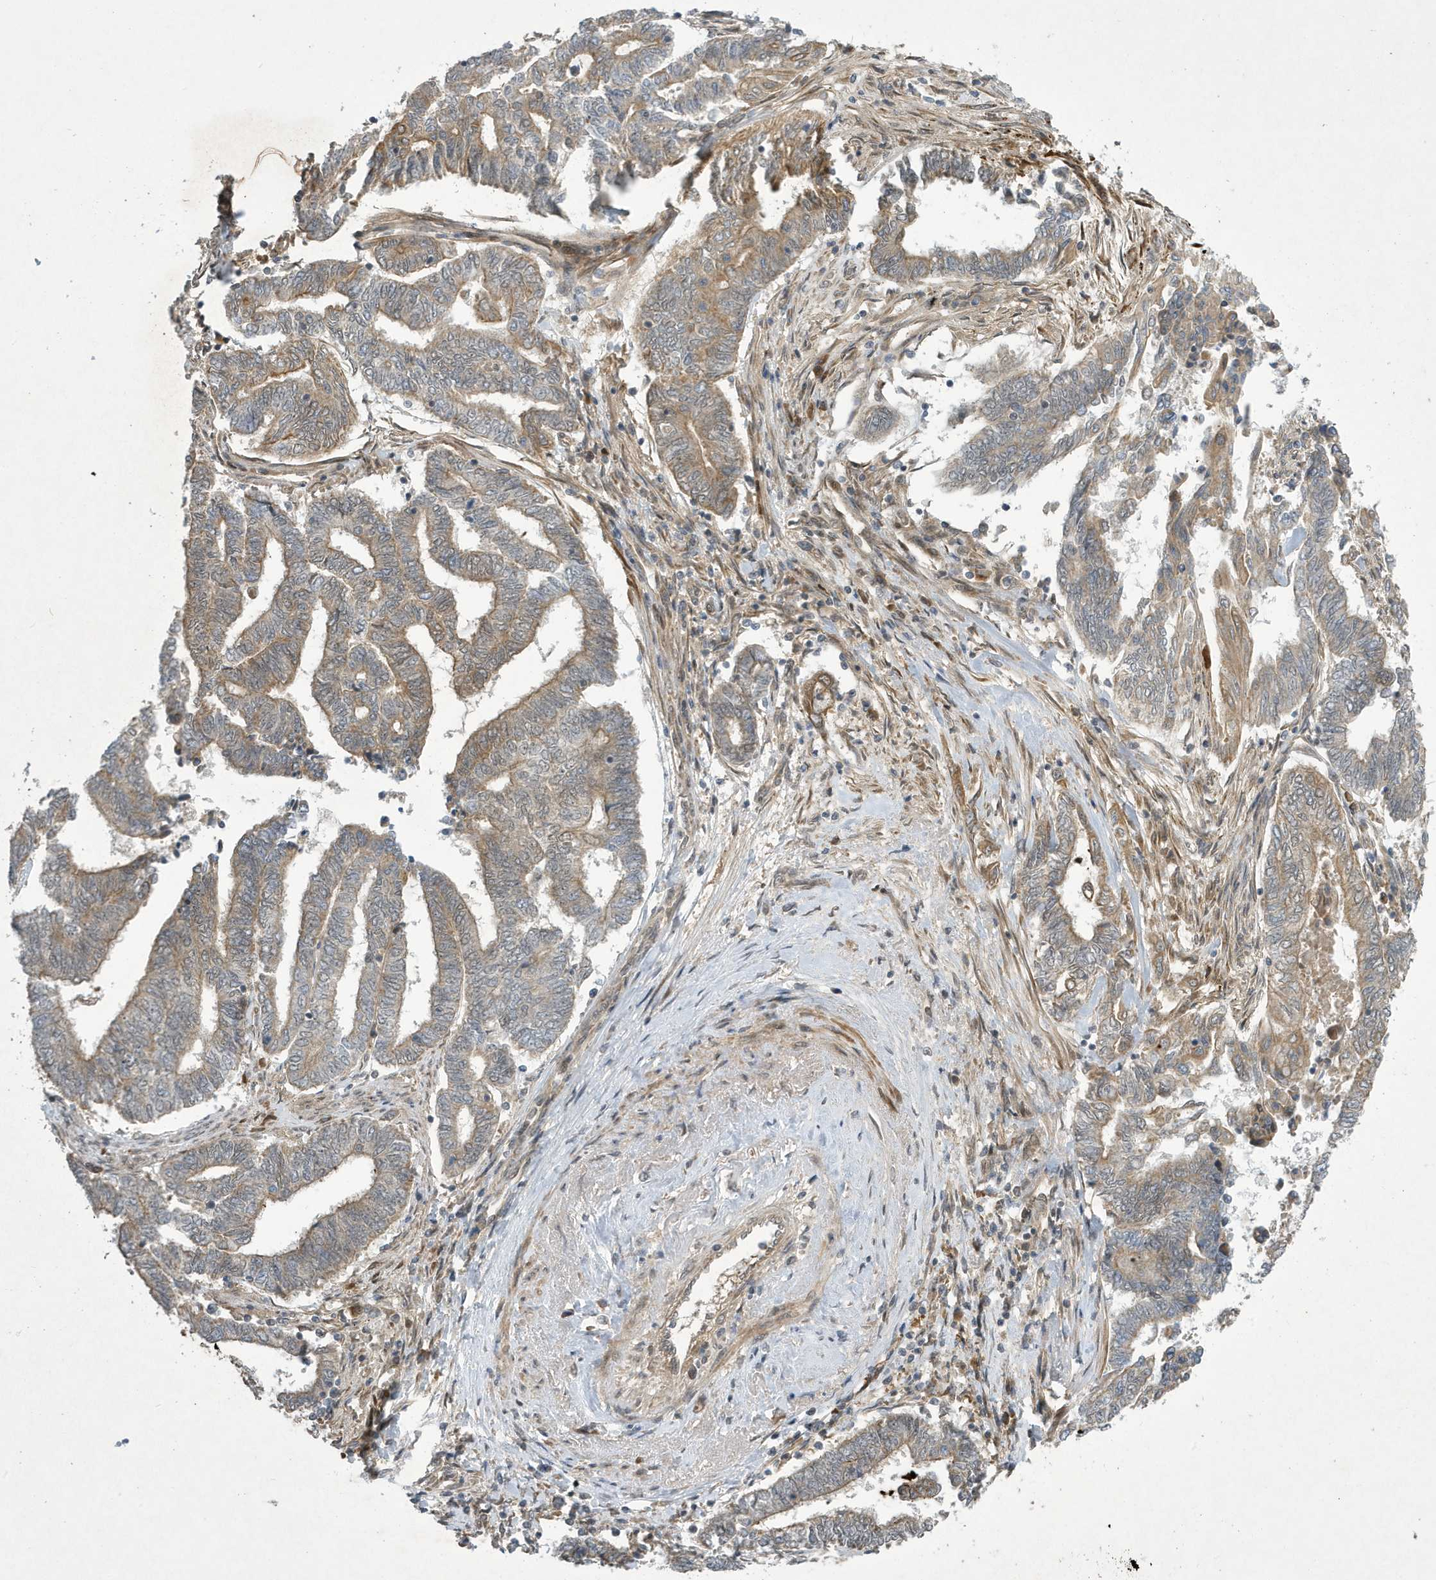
{"staining": {"intensity": "weak", "quantity": ">75%", "location": "cytoplasmic/membranous"}, "tissue": "endometrial cancer", "cell_type": "Tumor cells", "image_type": "cancer", "snomed": [{"axis": "morphology", "description": "Adenocarcinoma, NOS"}, {"axis": "topography", "description": "Uterus"}, {"axis": "topography", "description": "Endometrium"}], "caption": "IHC staining of endometrial cancer, which displays low levels of weak cytoplasmic/membranous staining in about >75% of tumor cells indicating weak cytoplasmic/membranous protein expression. The staining was performed using DAB (3,3'-diaminobenzidine) (brown) for protein detection and nuclei were counterstained in hematoxylin (blue).", "gene": "NCOA7", "patient": {"sex": "female", "age": 70}}